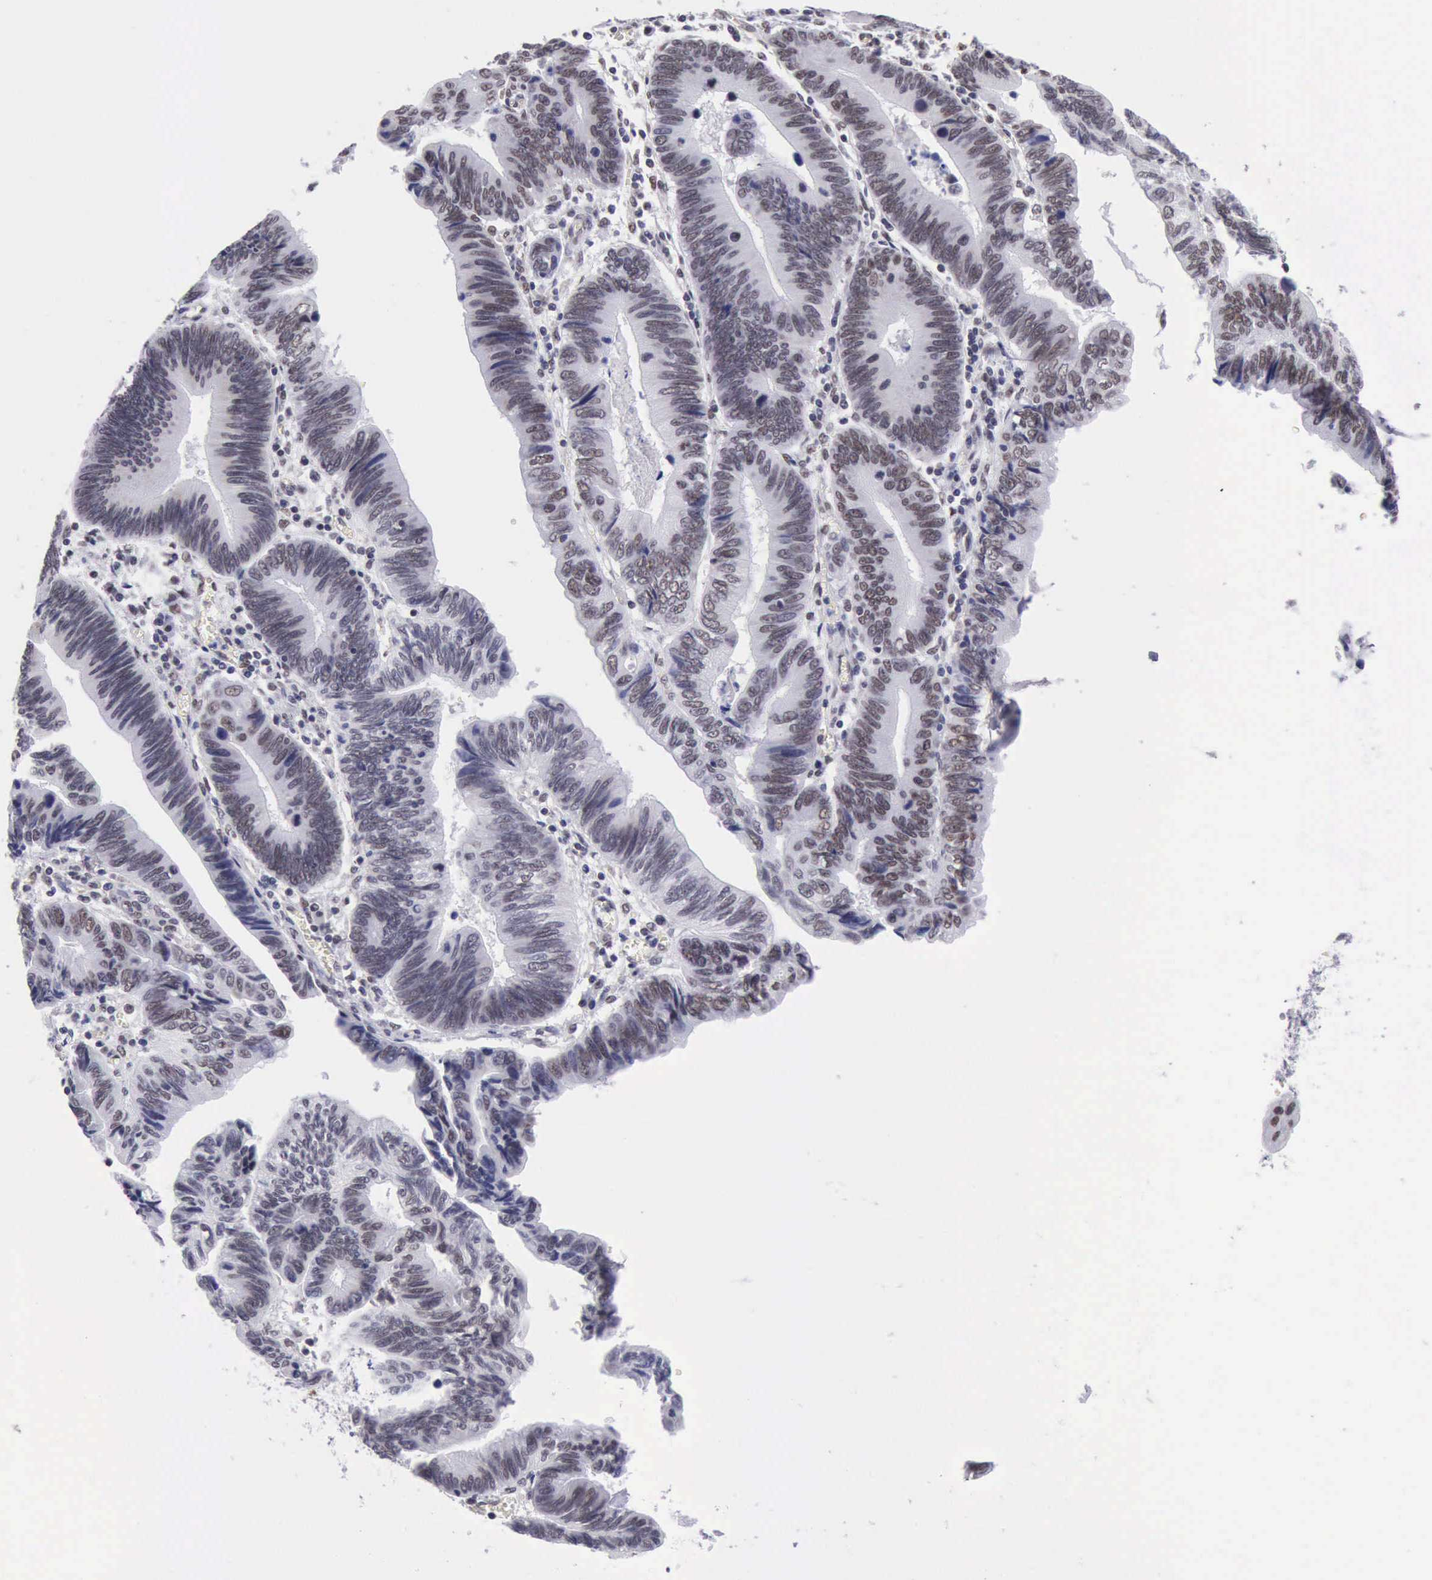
{"staining": {"intensity": "weak", "quantity": "<25%", "location": "nuclear"}, "tissue": "pancreatic cancer", "cell_type": "Tumor cells", "image_type": "cancer", "snomed": [{"axis": "morphology", "description": "Adenocarcinoma, NOS"}, {"axis": "topography", "description": "Pancreas"}], "caption": "Immunohistochemistry (IHC) image of neoplastic tissue: human pancreatic cancer stained with DAB (3,3'-diaminobenzidine) displays no significant protein positivity in tumor cells.", "gene": "ERCC4", "patient": {"sex": "female", "age": 70}}